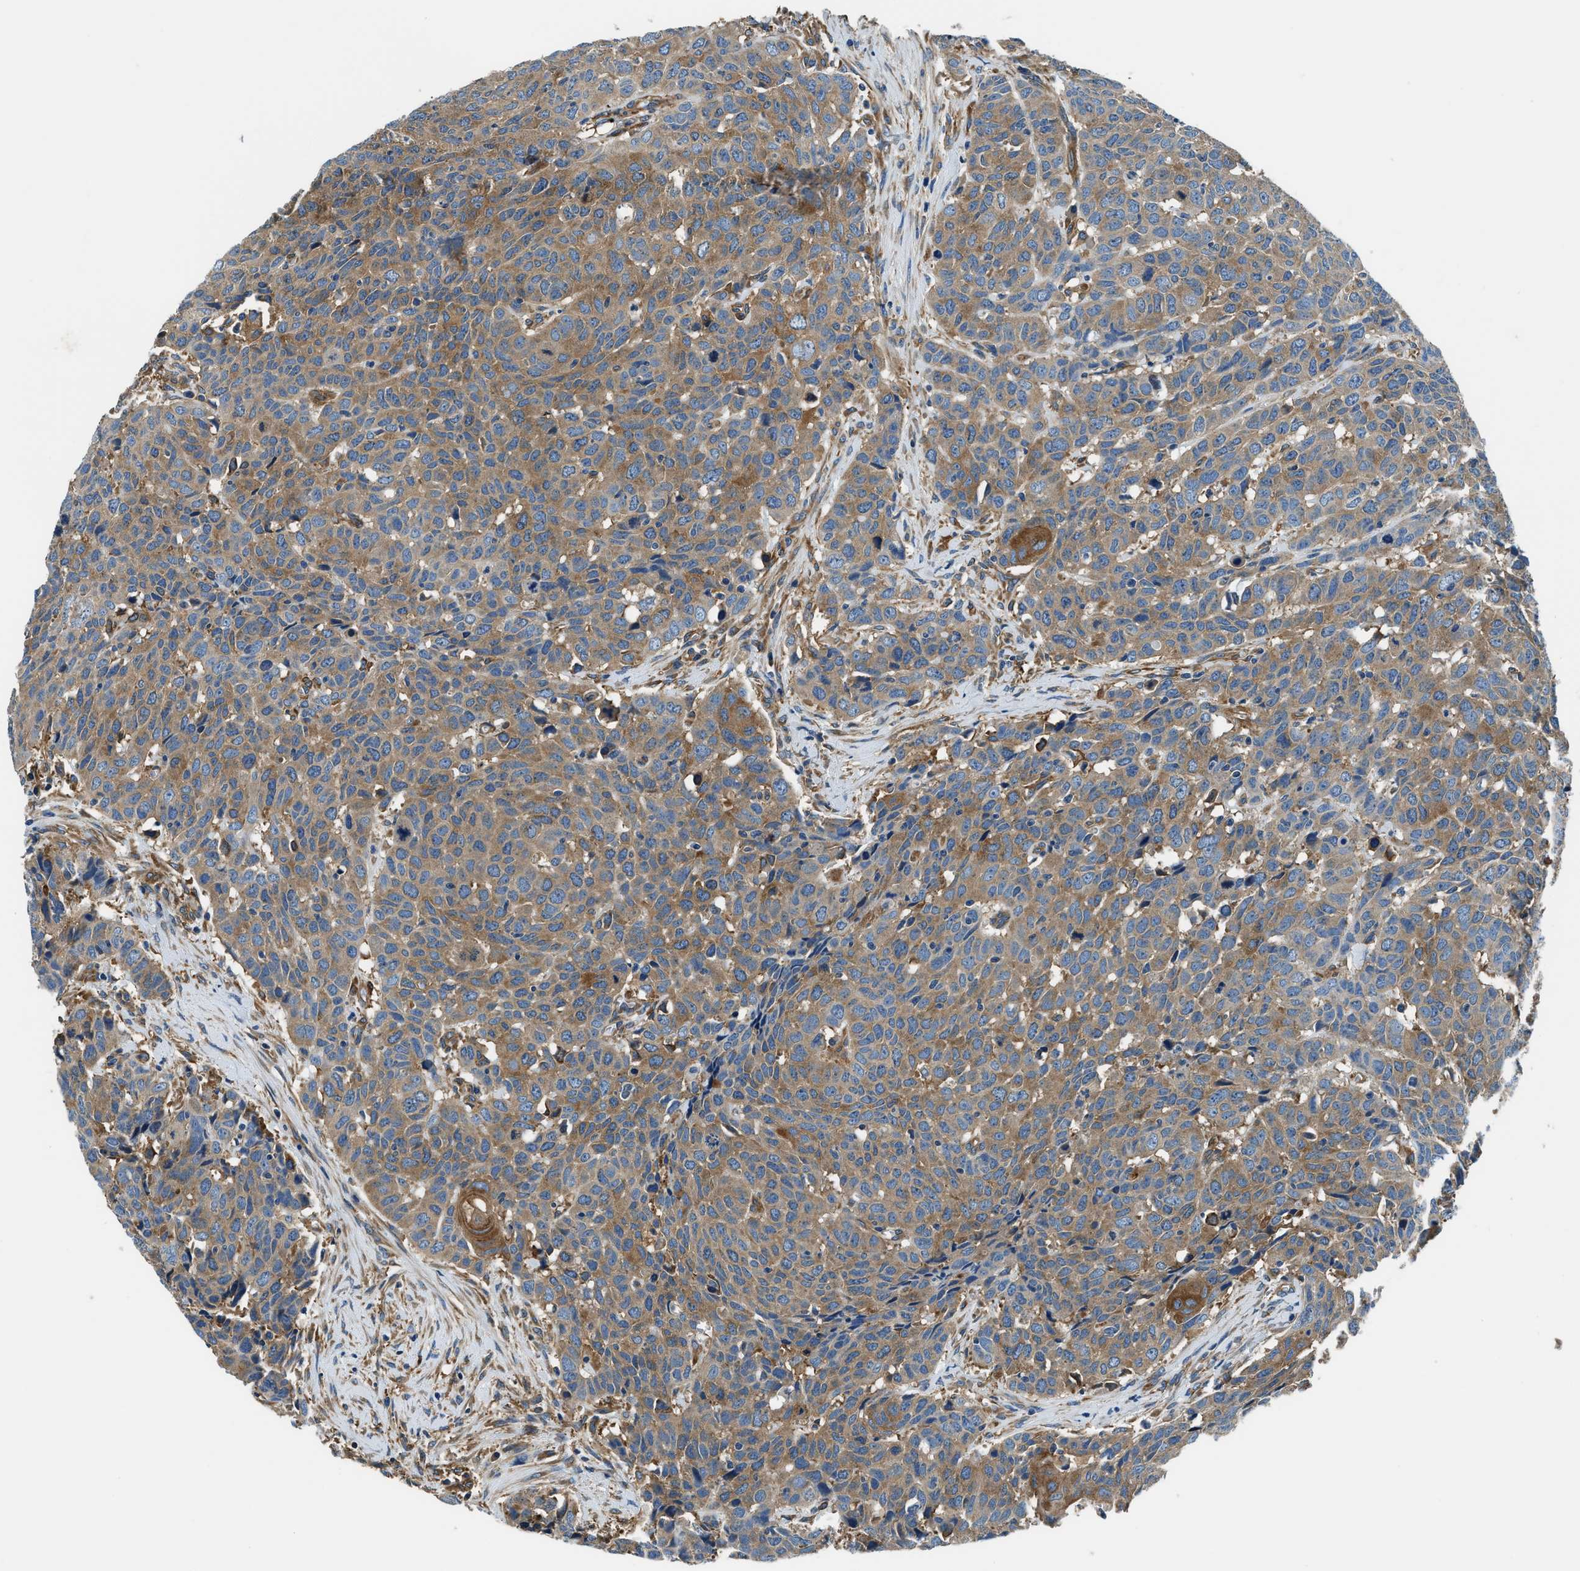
{"staining": {"intensity": "moderate", "quantity": ">75%", "location": "cytoplasmic/membranous"}, "tissue": "head and neck cancer", "cell_type": "Tumor cells", "image_type": "cancer", "snomed": [{"axis": "morphology", "description": "Squamous cell carcinoma, NOS"}, {"axis": "topography", "description": "Head-Neck"}], "caption": "High-power microscopy captured an immunohistochemistry image of head and neck squamous cell carcinoma, revealing moderate cytoplasmic/membranous positivity in approximately >75% of tumor cells.", "gene": "EEA1", "patient": {"sex": "male", "age": 66}}